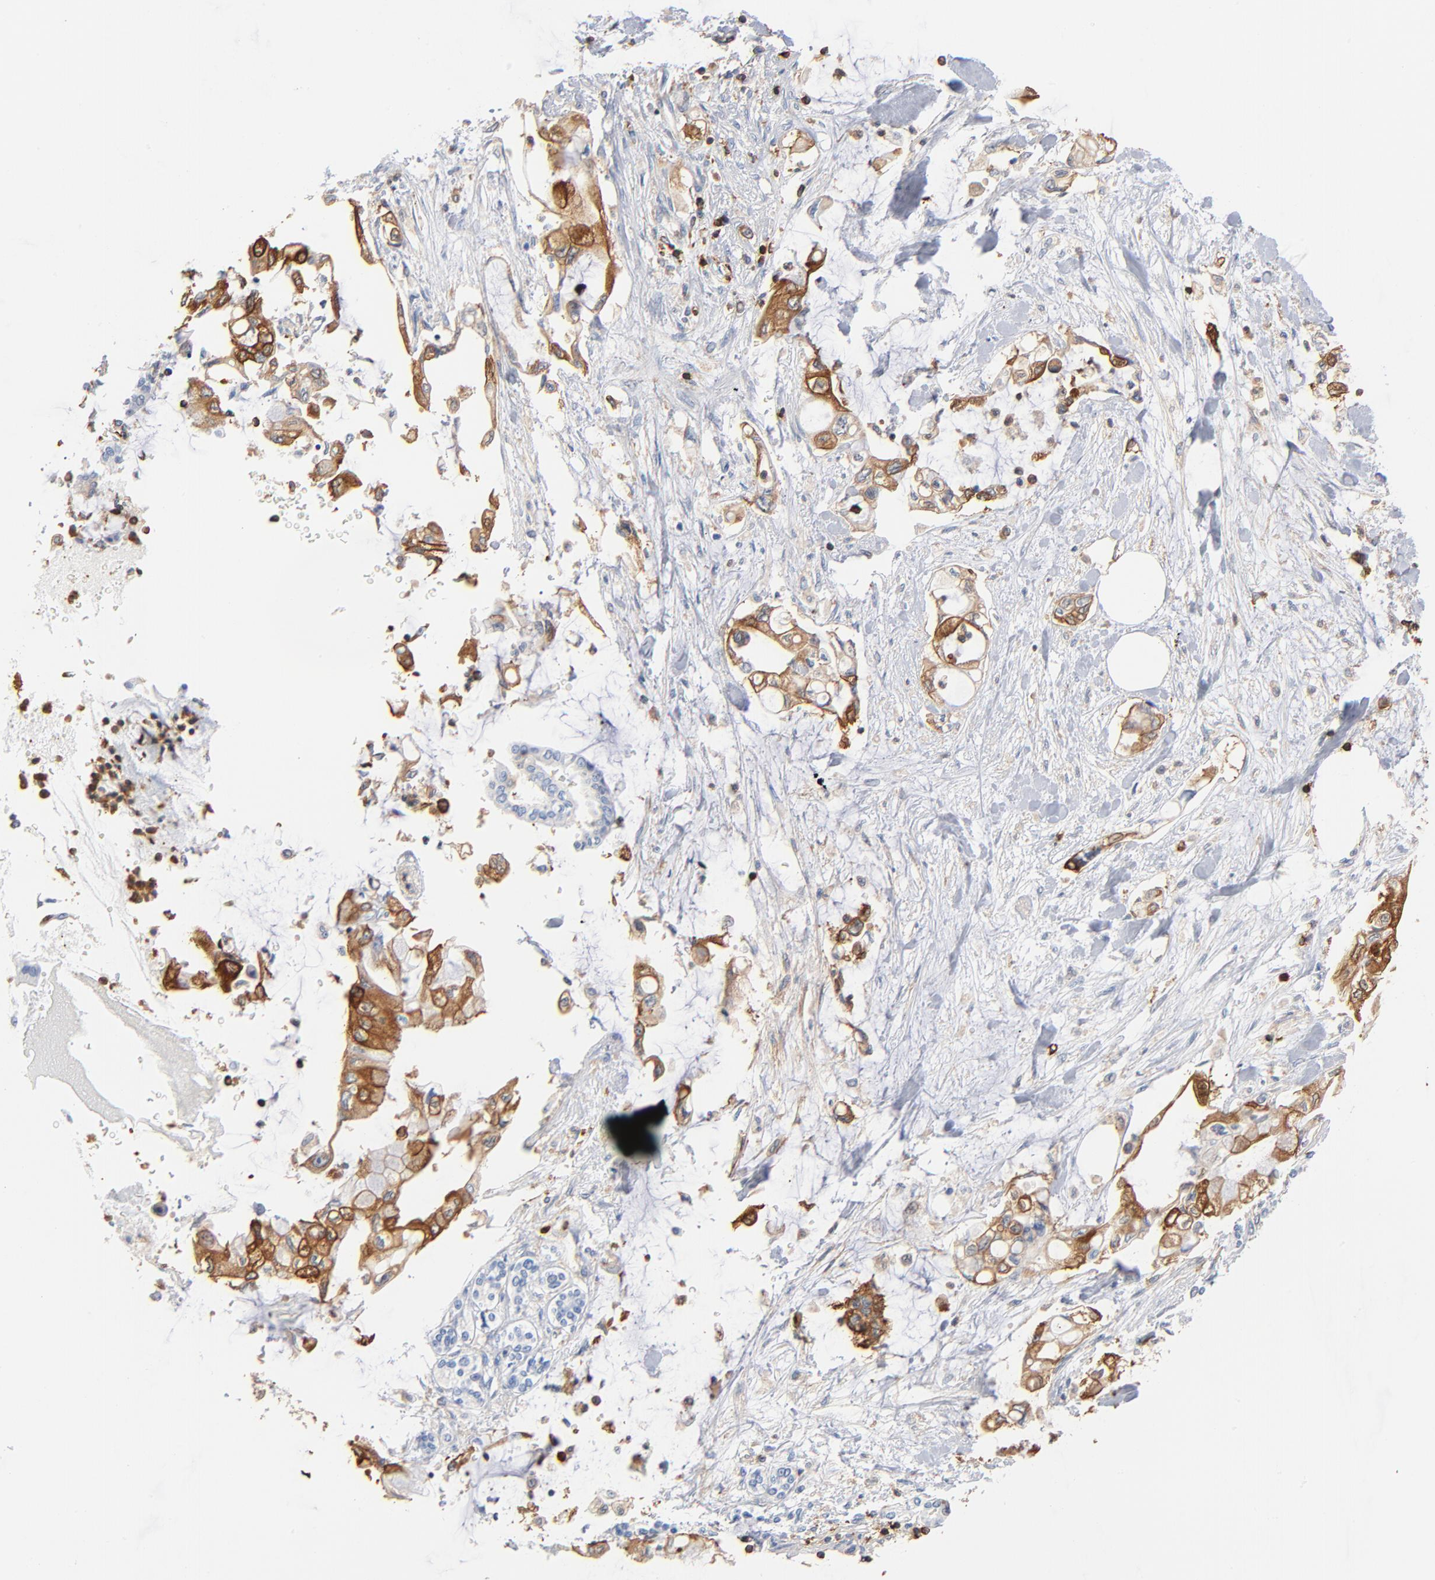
{"staining": {"intensity": "moderate", "quantity": ">75%", "location": "cytoplasmic/membranous"}, "tissue": "pancreatic cancer", "cell_type": "Tumor cells", "image_type": "cancer", "snomed": [{"axis": "morphology", "description": "Adenocarcinoma, NOS"}, {"axis": "topography", "description": "Pancreas"}], "caption": "About >75% of tumor cells in human pancreatic cancer (adenocarcinoma) display moderate cytoplasmic/membranous protein staining as visualized by brown immunohistochemical staining.", "gene": "SH3KBP1", "patient": {"sex": "female", "age": 70}}